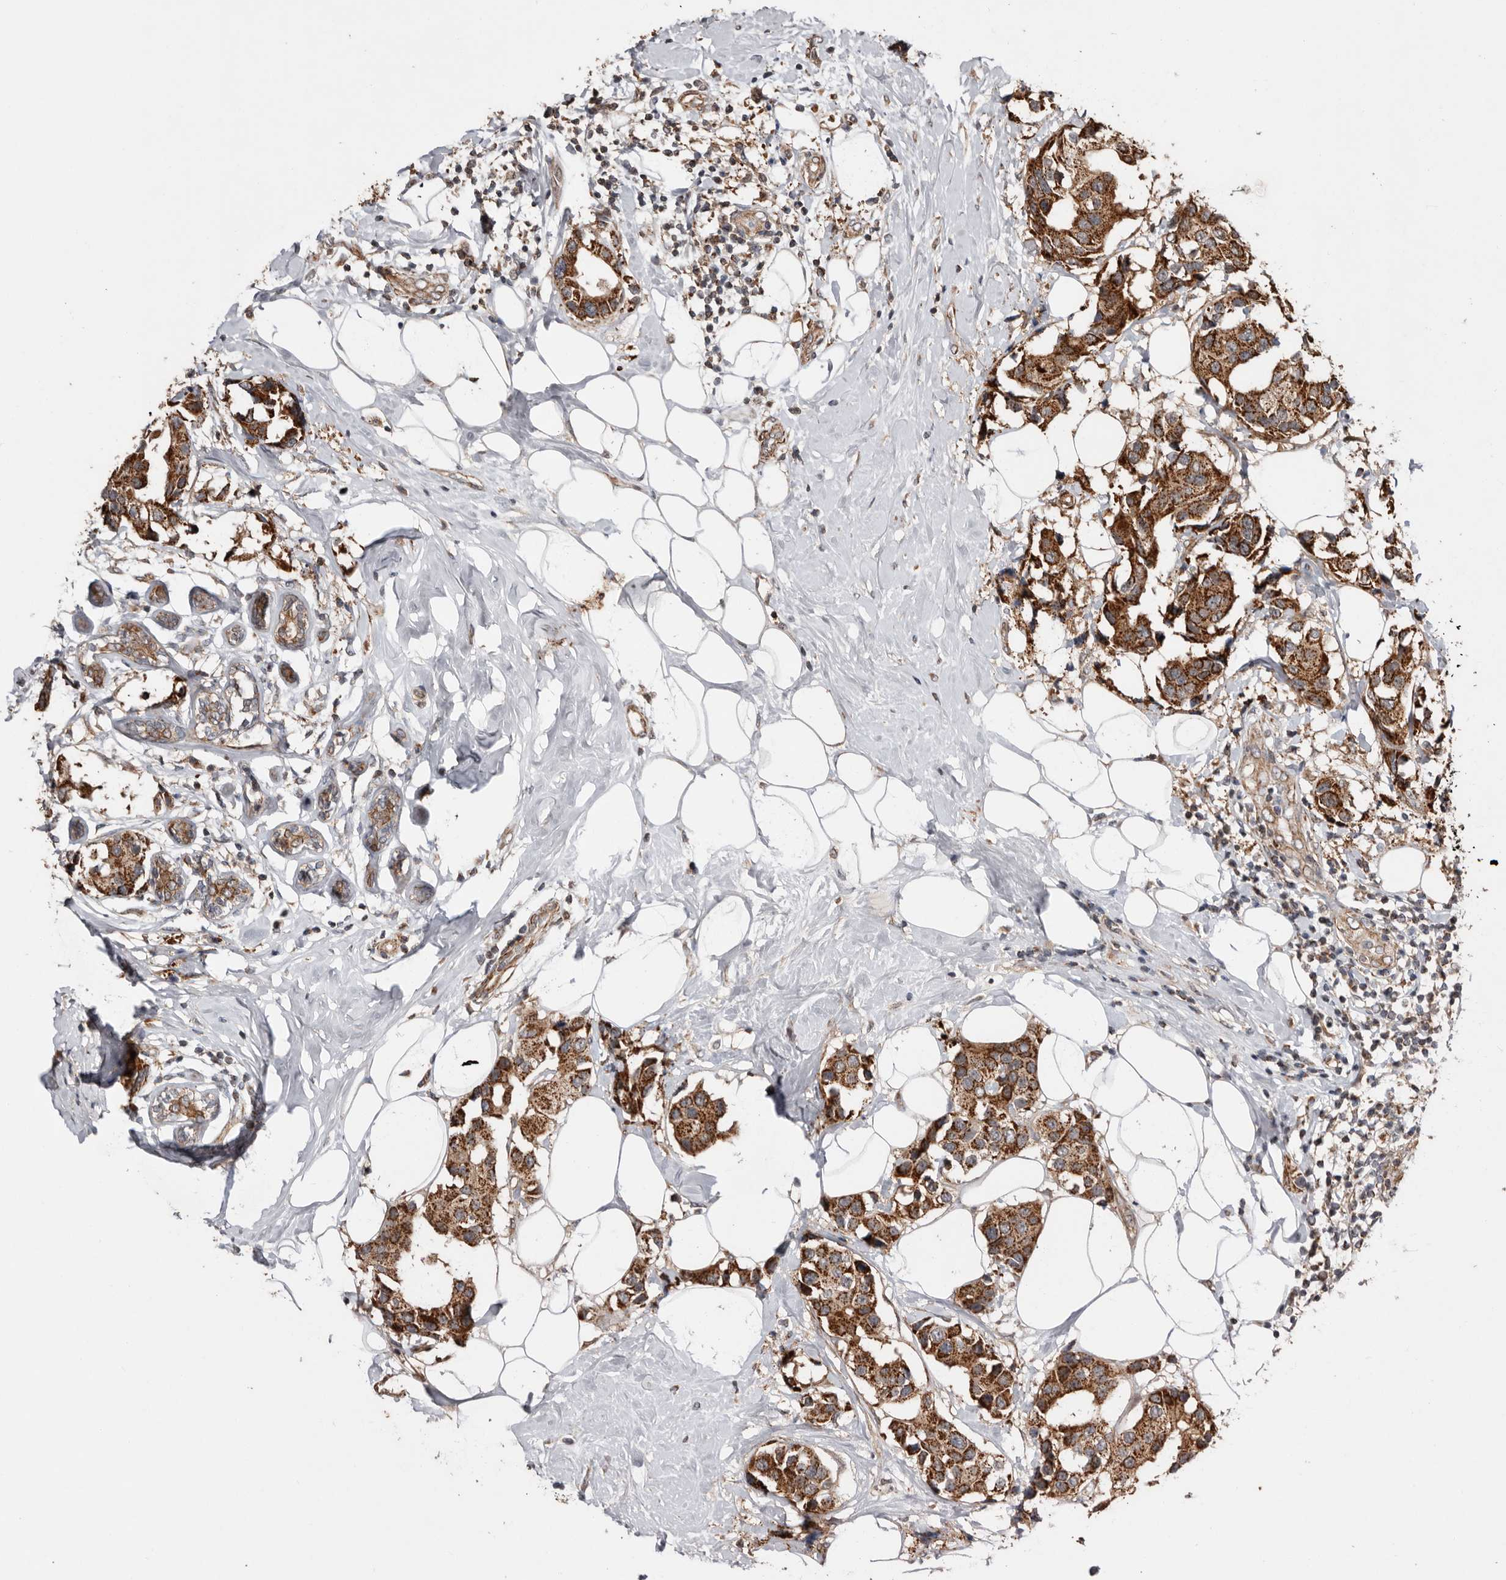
{"staining": {"intensity": "strong", "quantity": ">75%", "location": "cytoplasmic/membranous"}, "tissue": "breast cancer", "cell_type": "Tumor cells", "image_type": "cancer", "snomed": [{"axis": "morphology", "description": "Normal tissue, NOS"}, {"axis": "morphology", "description": "Duct carcinoma"}, {"axis": "topography", "description": "Breast"}], "caption": "Immunohistochemistry (DAB) staining of human breast cancer (invasive ductal carcinoma) demonstrates strong cytoplasmic/membranous protein expression in approximately >75% of tumor cells.", "gene": "PROKR1", "patient": {"sex": "female", "age": 39}}